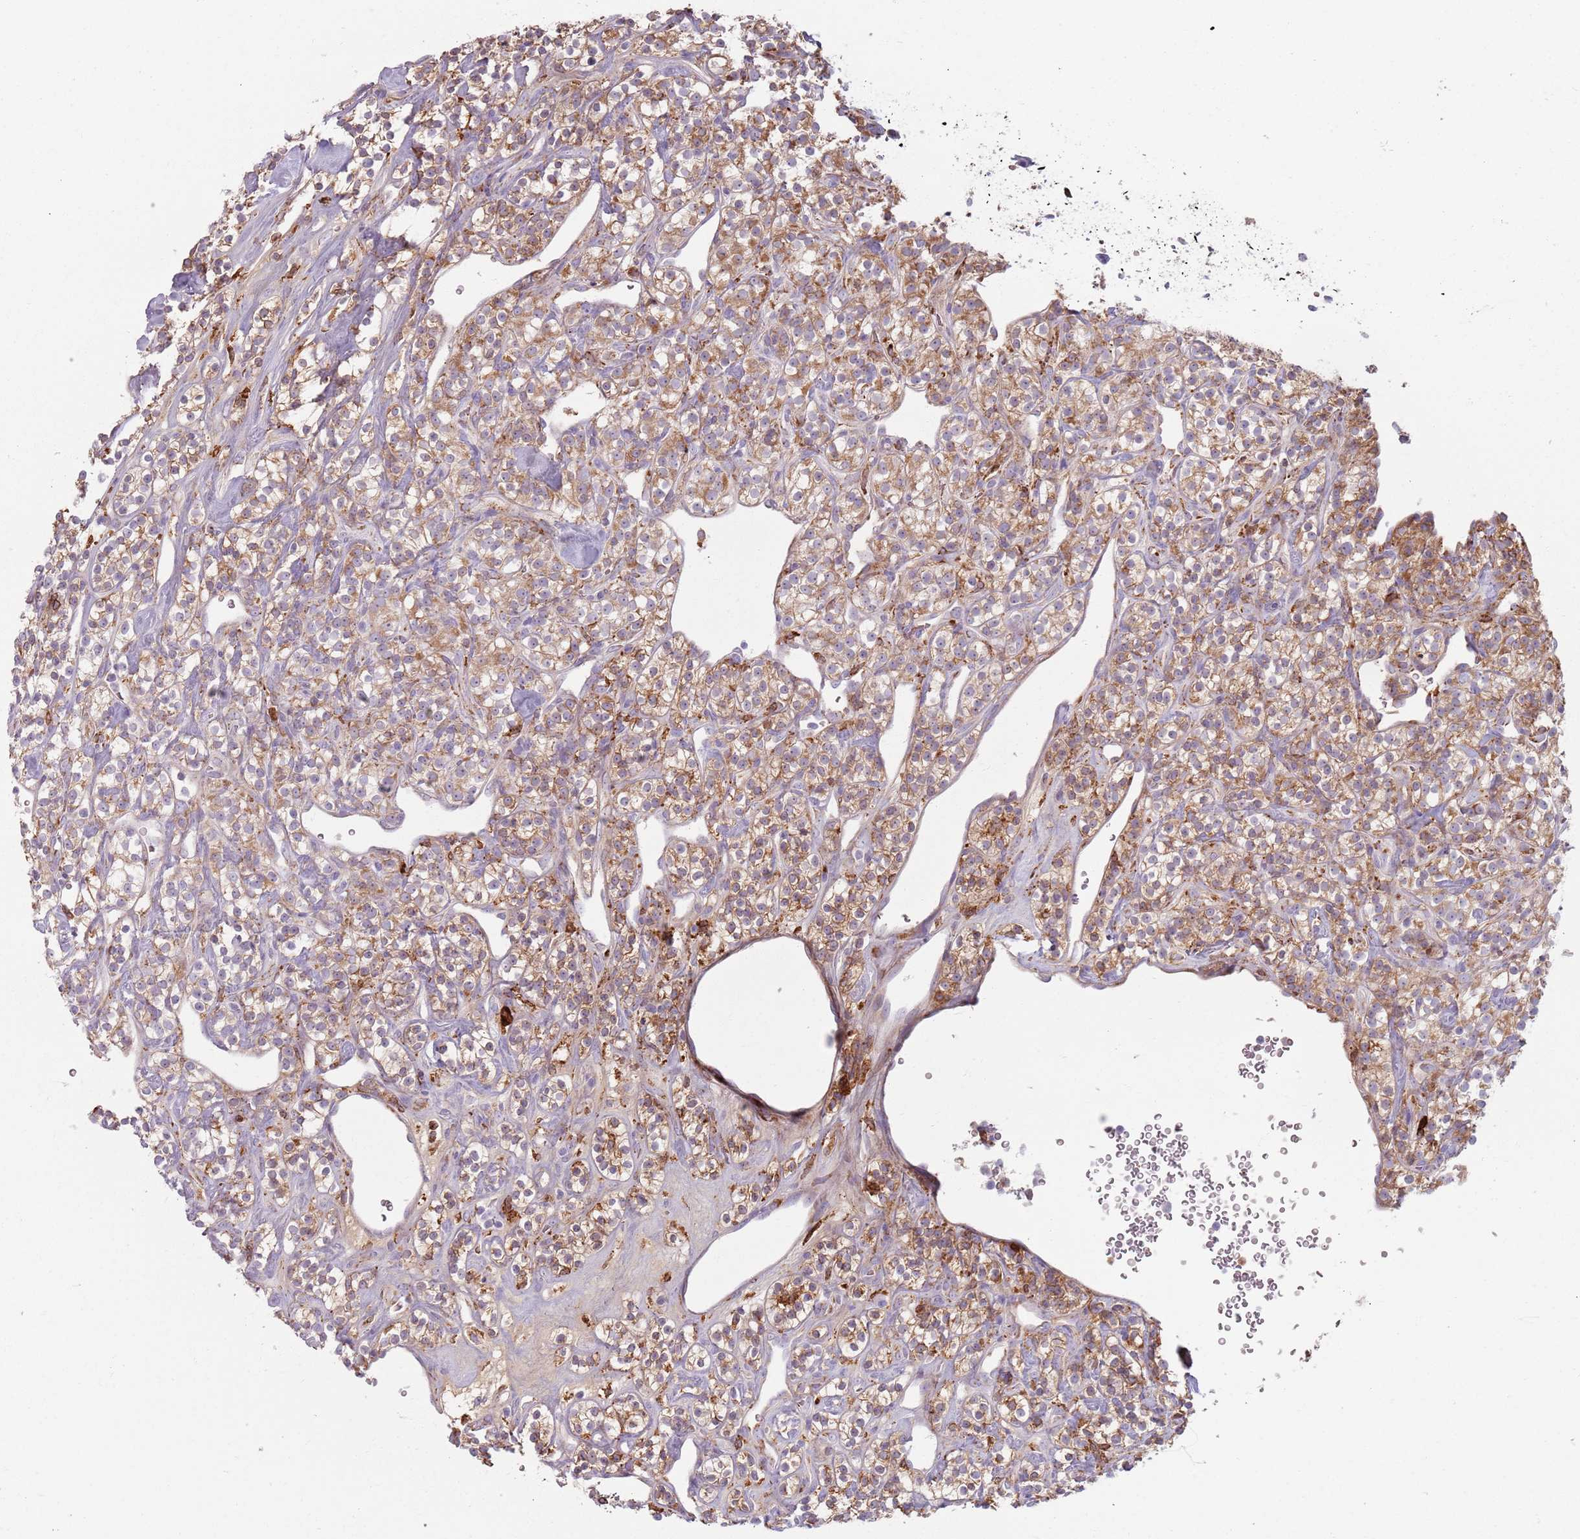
{"staining": {"intensity": "moderate", "quantity": "25%-75%", "location": "cytoplasmic/membranous"}, "tissue": "renal cancer", "cell_type": "Tumor cells", "image_type": "cancer", "snomed": [{"axis": "morphology", "description": "Adenocarcinoma, NOS"}, {"axis": "topography", "description": "Kidney"}], "caption": "Brown immunohistochemical staining in human renal cancer exhibits moderate cytoplasmic/membranous positivity in approximately 25%-75% of tumor cells. (DAB (3,3'-diaminobenzidine) IHC with brightfield microscopy, high magnification).", "gene": "COLGALT1", "patient": {"sex": "male", "age": 77}}